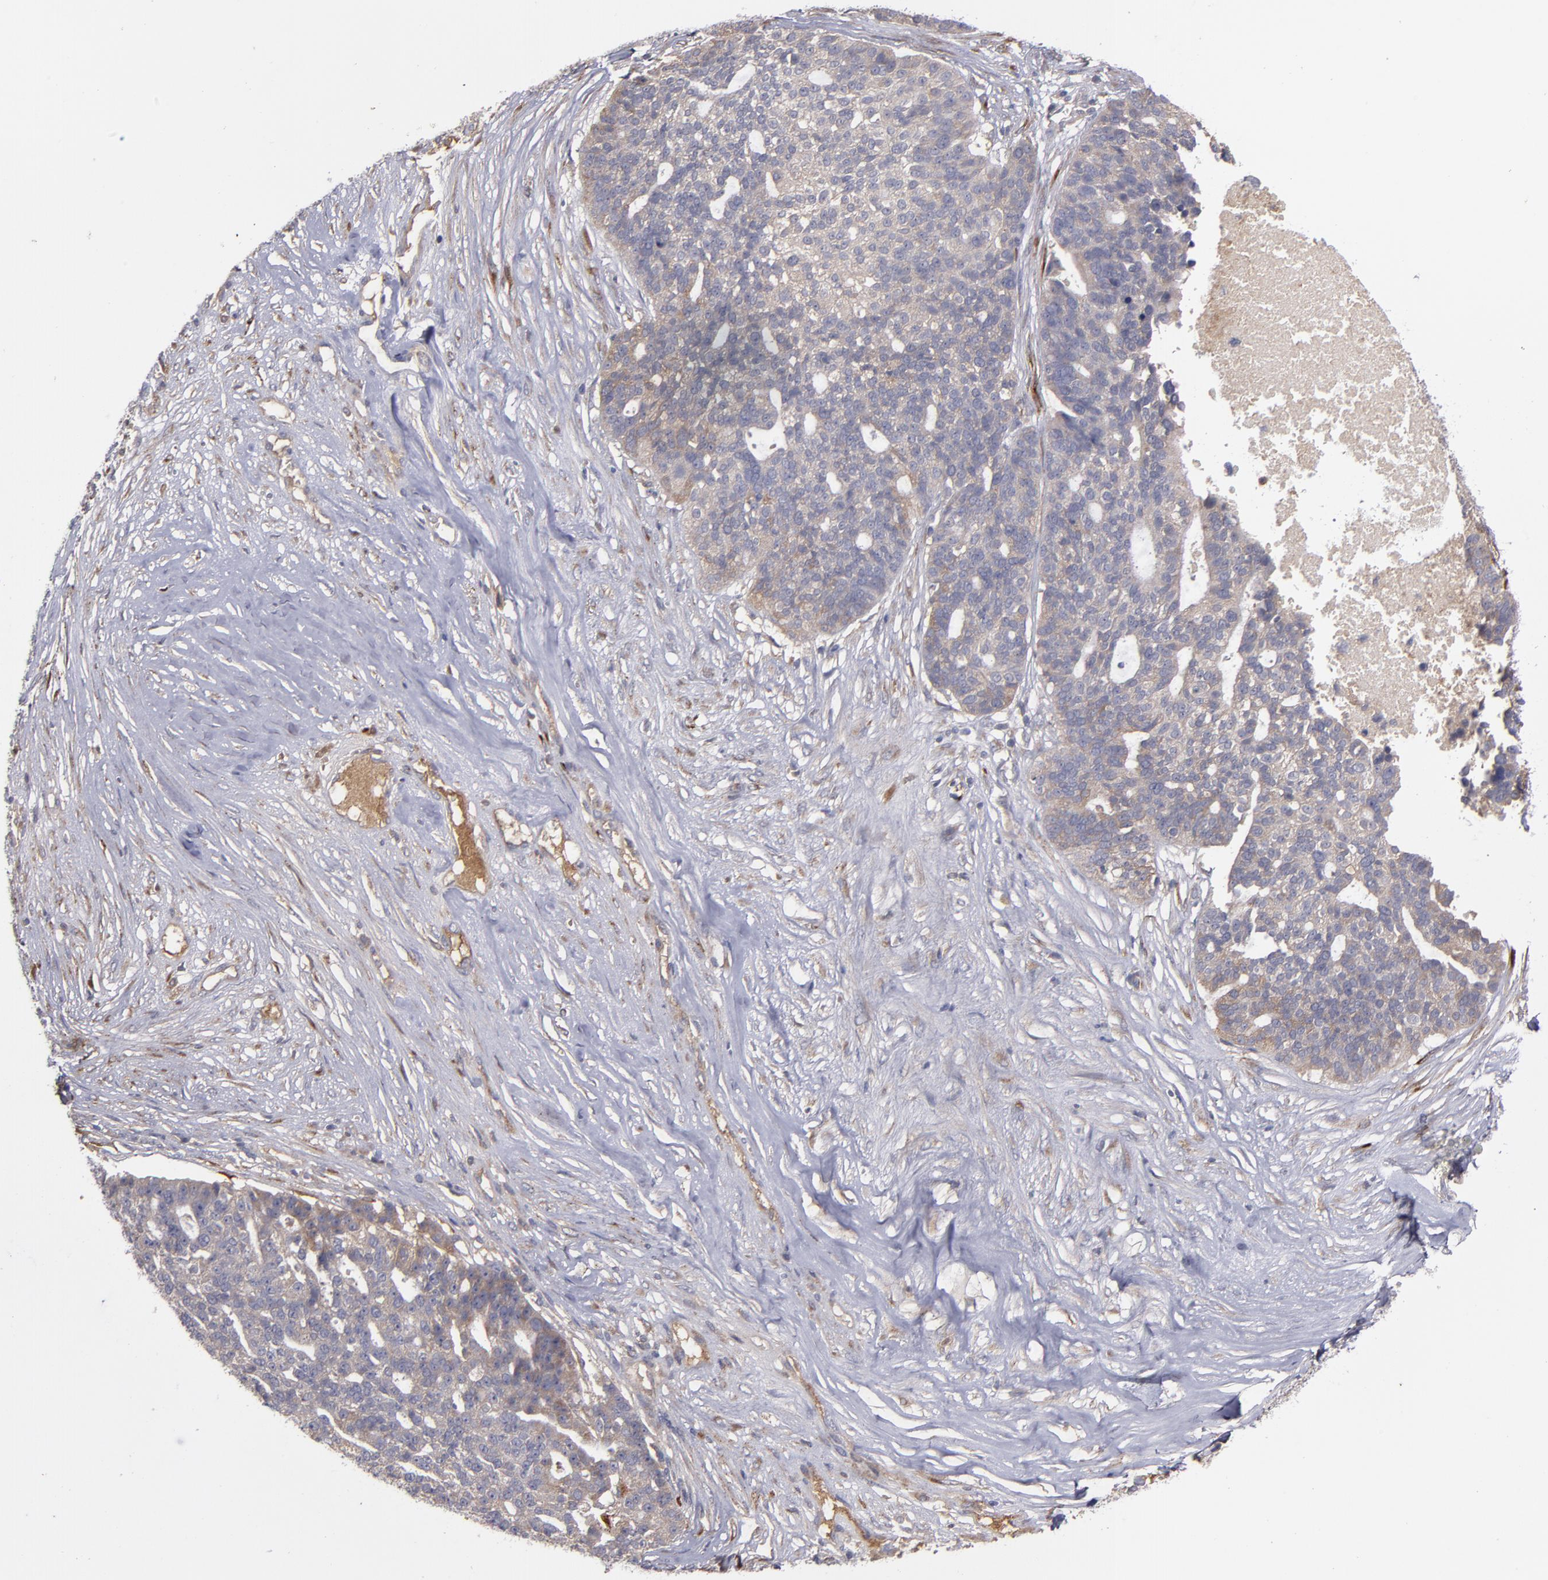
{"staining": {"intensity": "weak", "quantity": "25%-75%", "location": "cytoplasmic/membranous"}, "tissue": "ovarian cancer", "cell_type": "Tumor cells", "image_type": "cancer", "snomed": [{"axis": "morphology", "description": "Cystadenocarcinoma, serous, NOS"}, {"axis": "topography", "description": "Ovary"}], "caption": "High-magnification brightfield microscopy of ovarian serous cystadenocarcinoma stained with DAB (3,3'-diaminobenzidine) (brown) and counterstained with hematoxylin (blue). tumor cells exhibit weak cytoplasmic/membranous positivity is present in approximately25%-75% of cells.", "gene": "MMP11", "patient": {"sex": "female", "age": 59}}